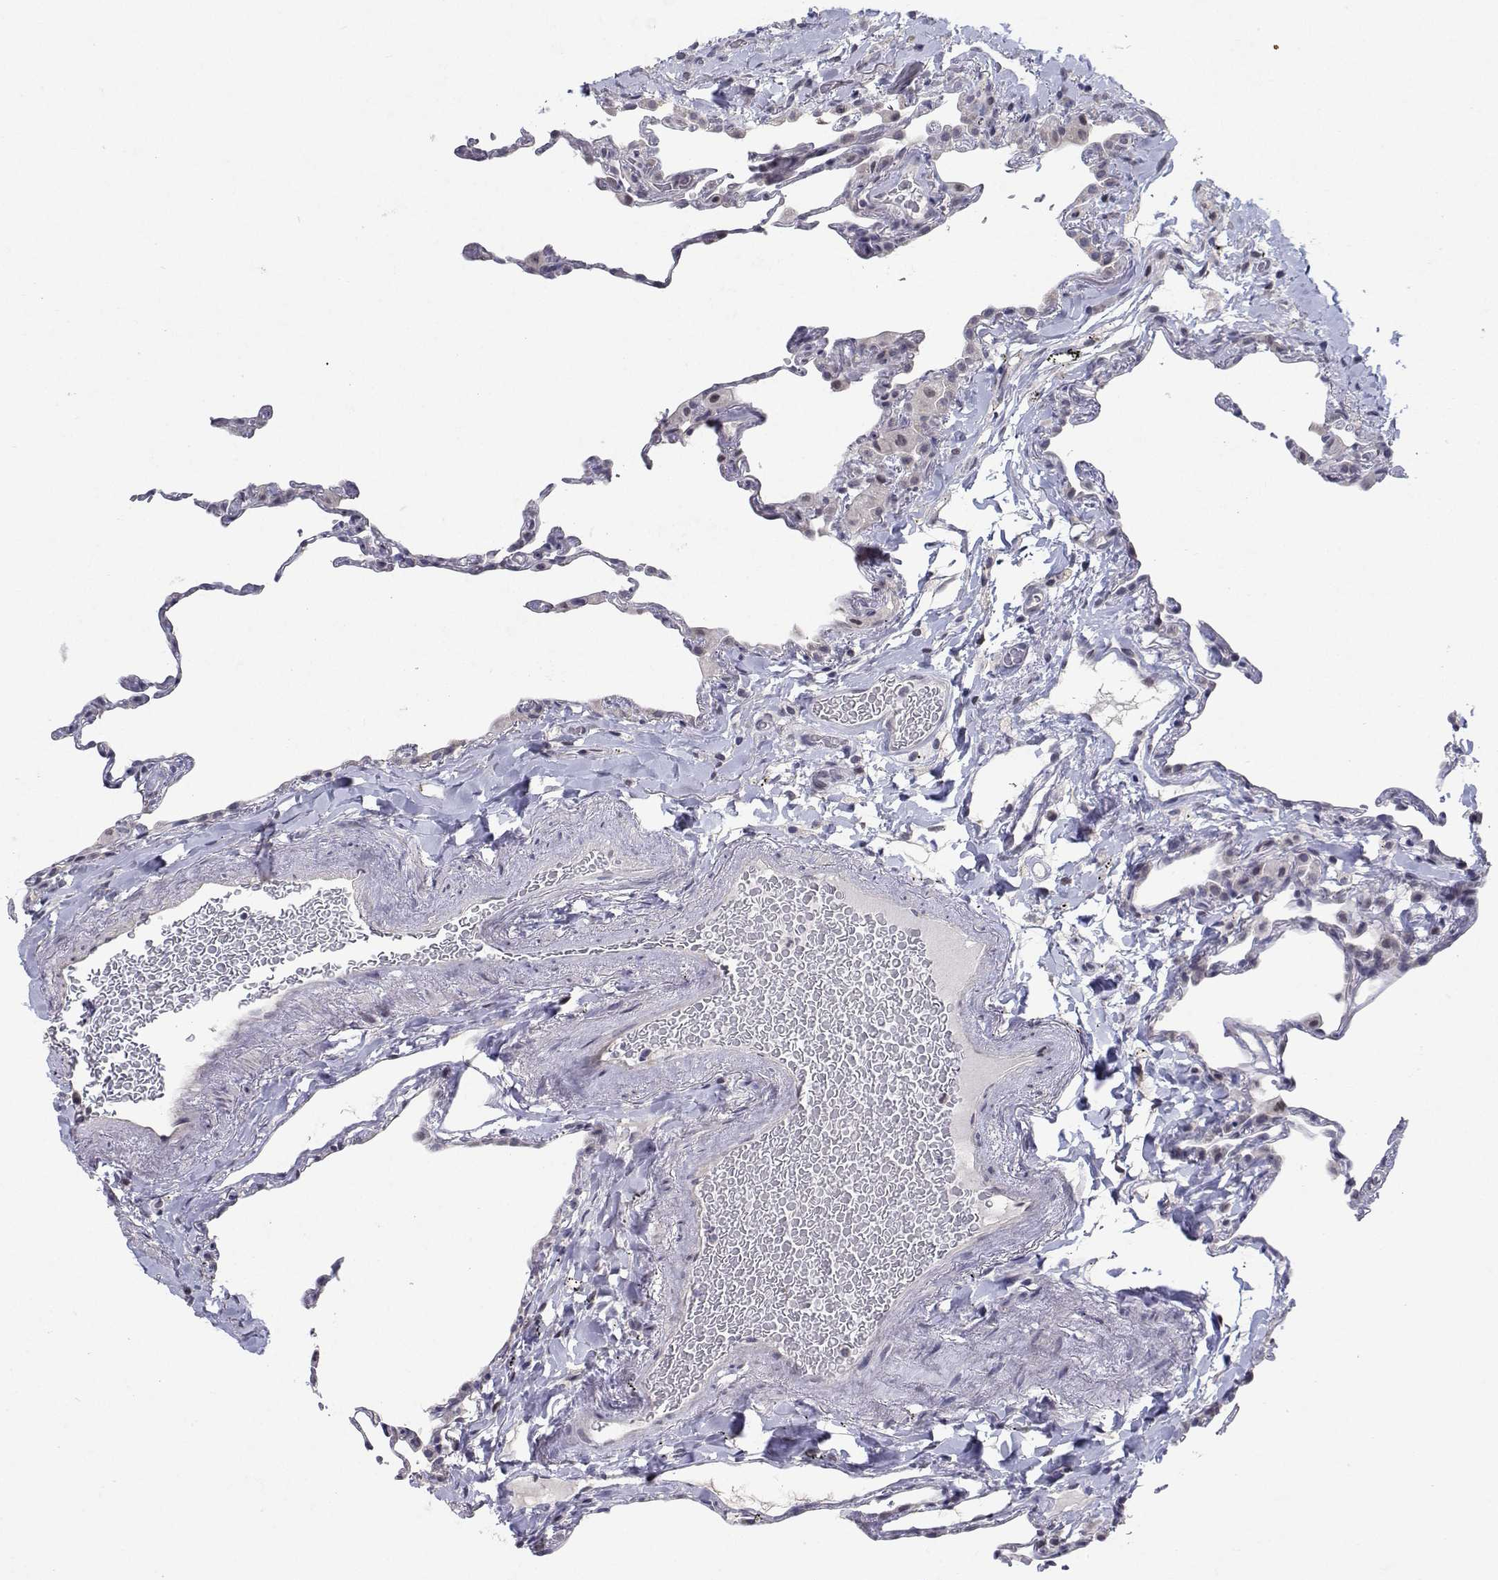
{"staining": {"intensity": "negative", "quantity": "none", "location": "none"}, "tissue": "lung", "cell_type": "Alveolar cells", "image_type": "normal", "snomed": [{"axis": "morphology", "description": "Normal tissue, NOS"}, {"axis": "topography", "description": "Lung"}], "caption": "The histopathology image reveals no significant staining in alveolar cells of lung. Brightfield microscopy of immunohistochemistry (IHC) stained with DAB (3,3'-diaminobenzidine) (brown) and hematoxylin (blue), captured at high magnification.", "gene": "RBPJL", "patient": {"sex": "female", "age": 57}}